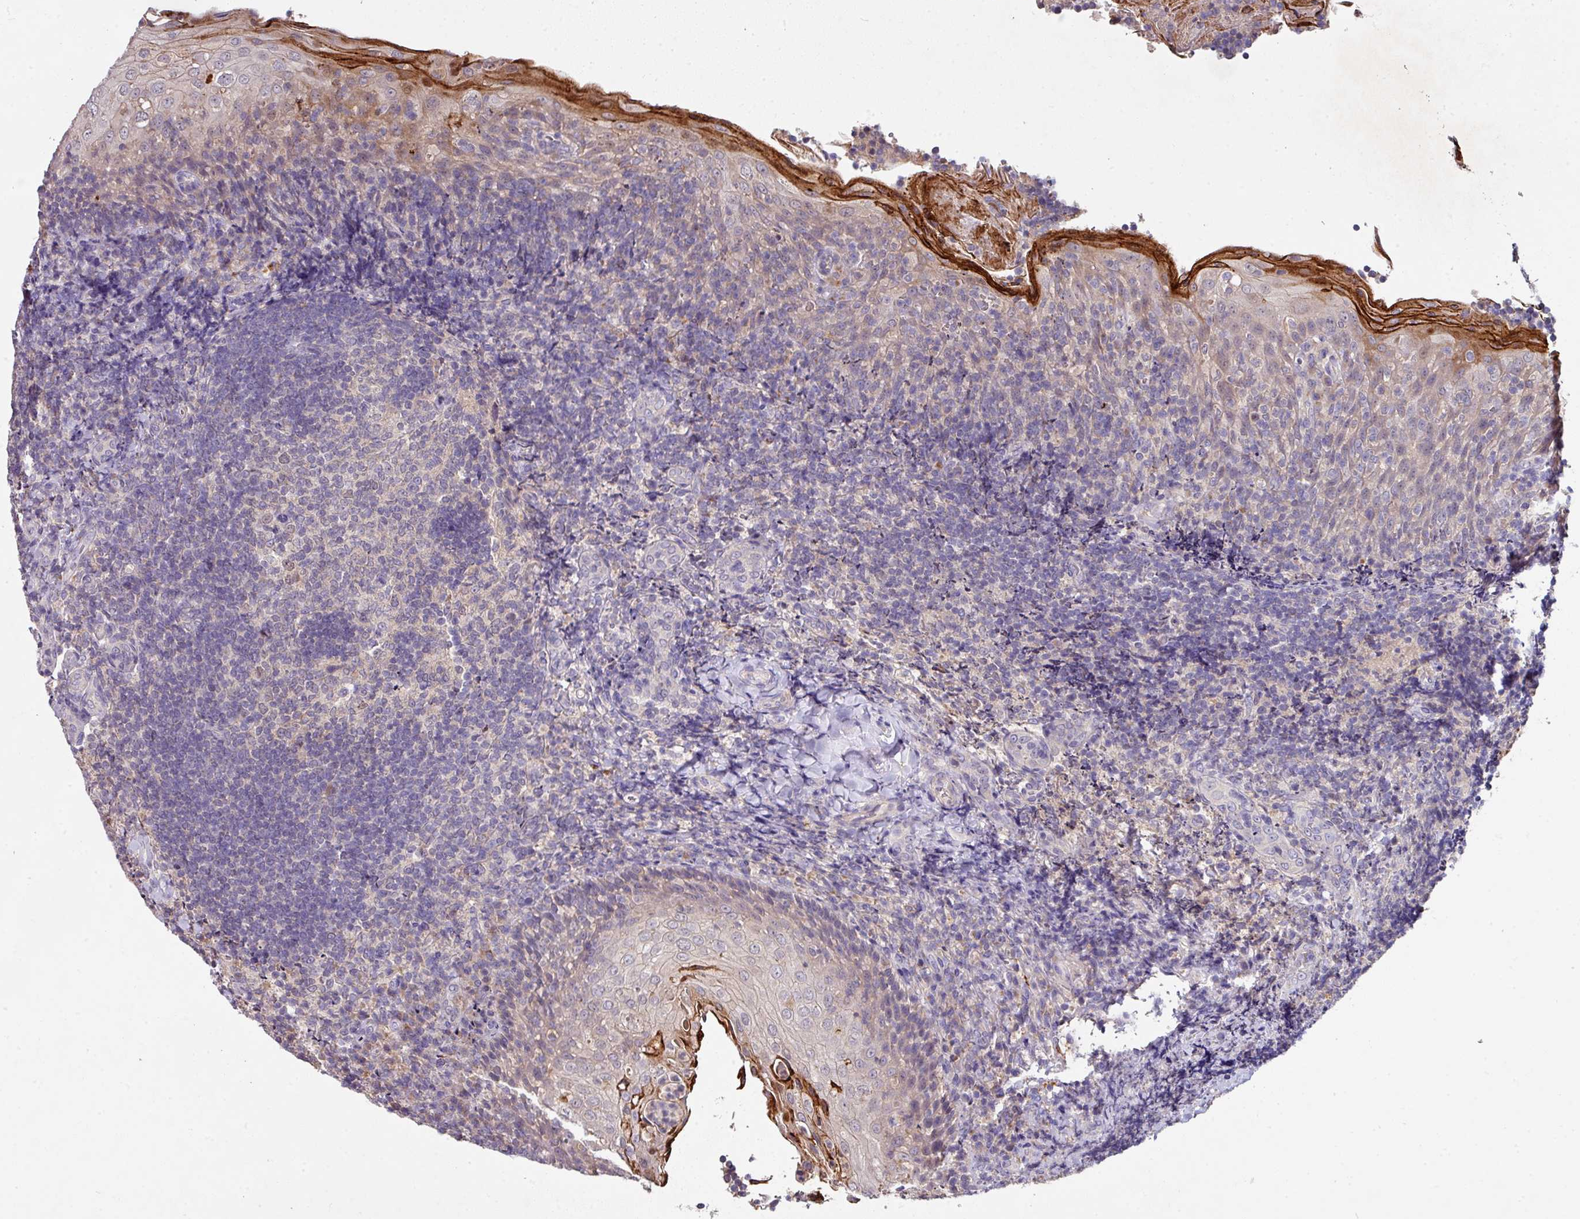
{"staining": {"intensity": "negative", "quantity": "none", "location": "none"}, "tissue": "tonsil", "cell_type": "Germinal center cells", "image_type": "normal", "snomed": [{"axis": "morphology", "description": "Normal tissue, NOS"}, {"axis": "topography", "description": "Tonsil"}], "caption": "This is a micrograph of IHC staining of normal tonsil, which shows no expression in germinal center cells. (Brightfield microscopy of DAB (3,3'-diaminobenzidine) immunohistochemistry at high magnification).", "gene": "AEBP2", "patient": {"sex": "female", "age": 10}}